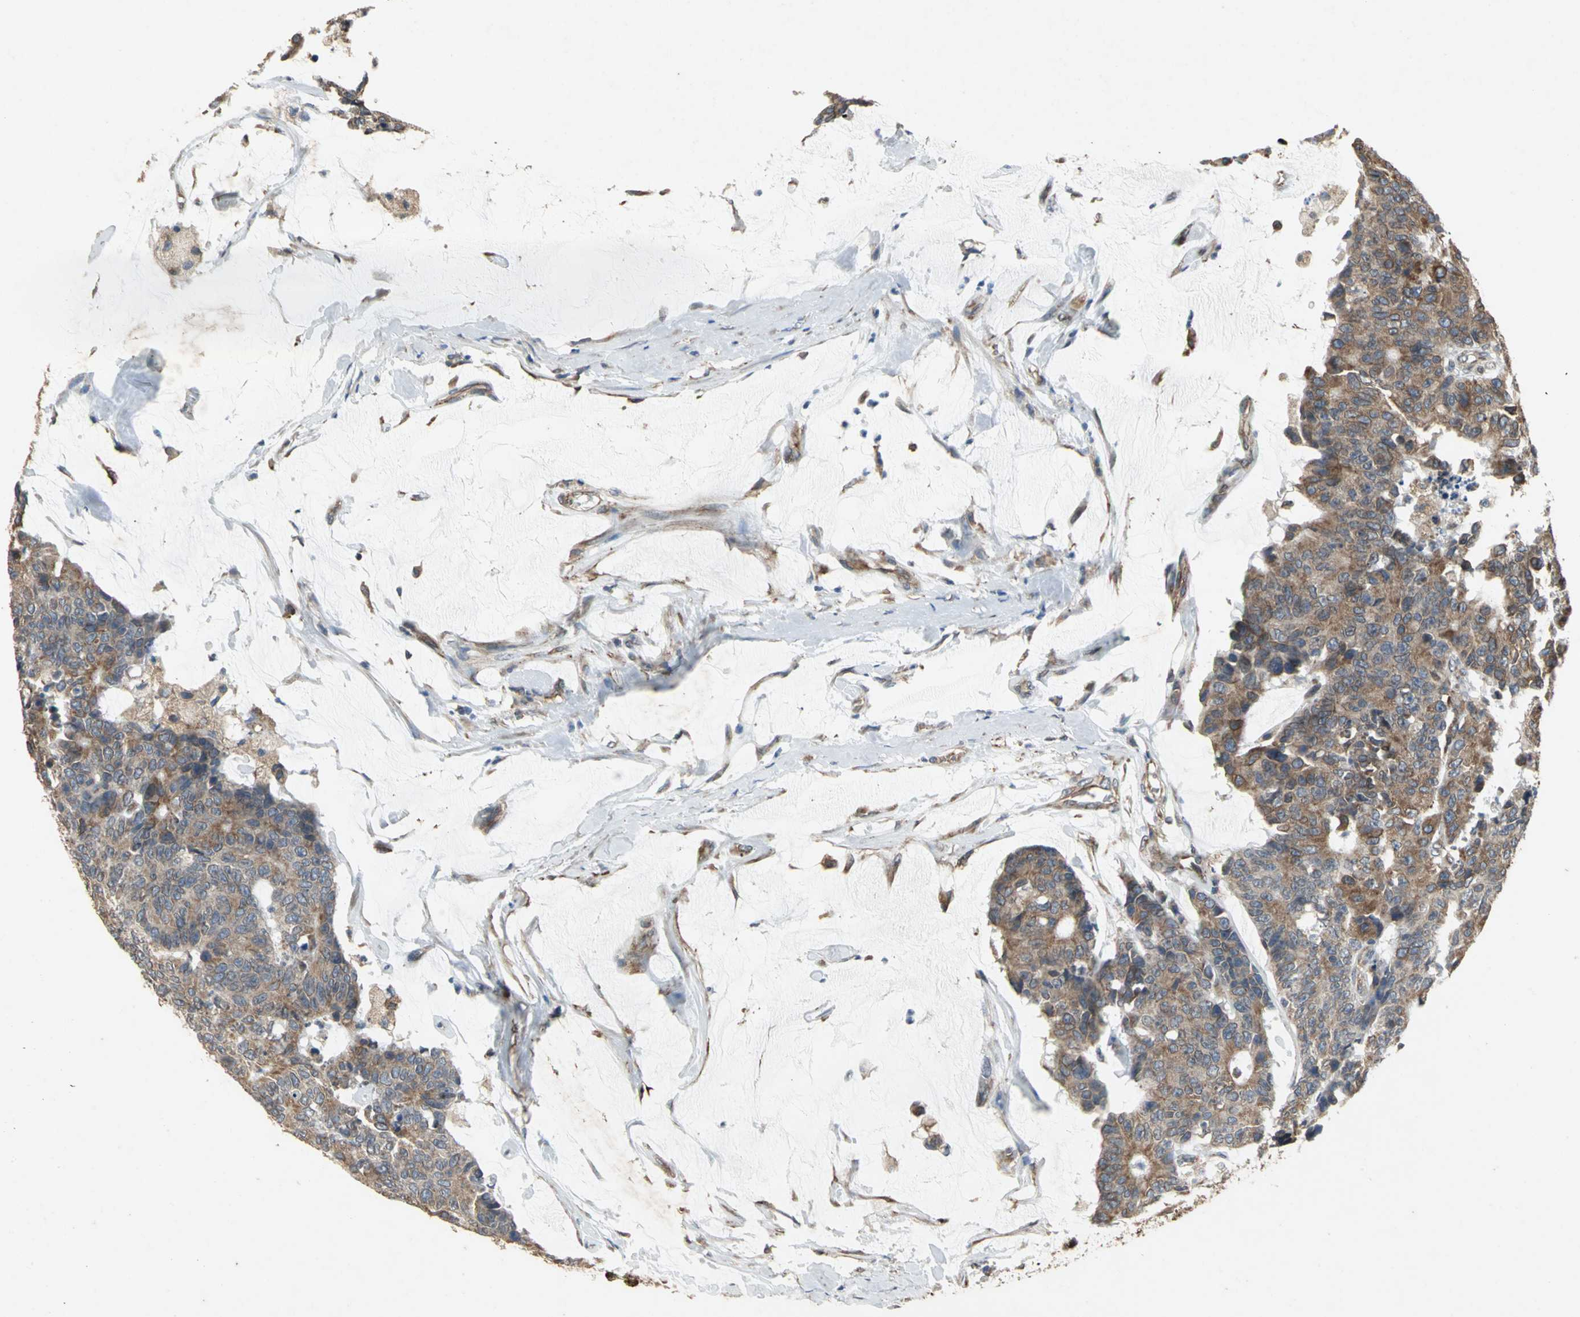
{"staining": {"intensity": "moderate", "quantity": "25%-75%", "location": "cytoplasmic/membranous"}, "tissue": "colorectal cancer", "cell_type": "Tumor cells", "image_type": "cancer", "snomed": [{"axis": "morphology", "description": "Adenocarcinoma, NOS"}, {"axis": "topography", "description": "Colon"}], "caption": "A brown stain labels moderate cytoplasmic/membranous staining of a protein in adenocarcinoma (colorectal) tumor cells.", "gene": "SYVN1", "patient": {"sex": "female", "age": 86}}